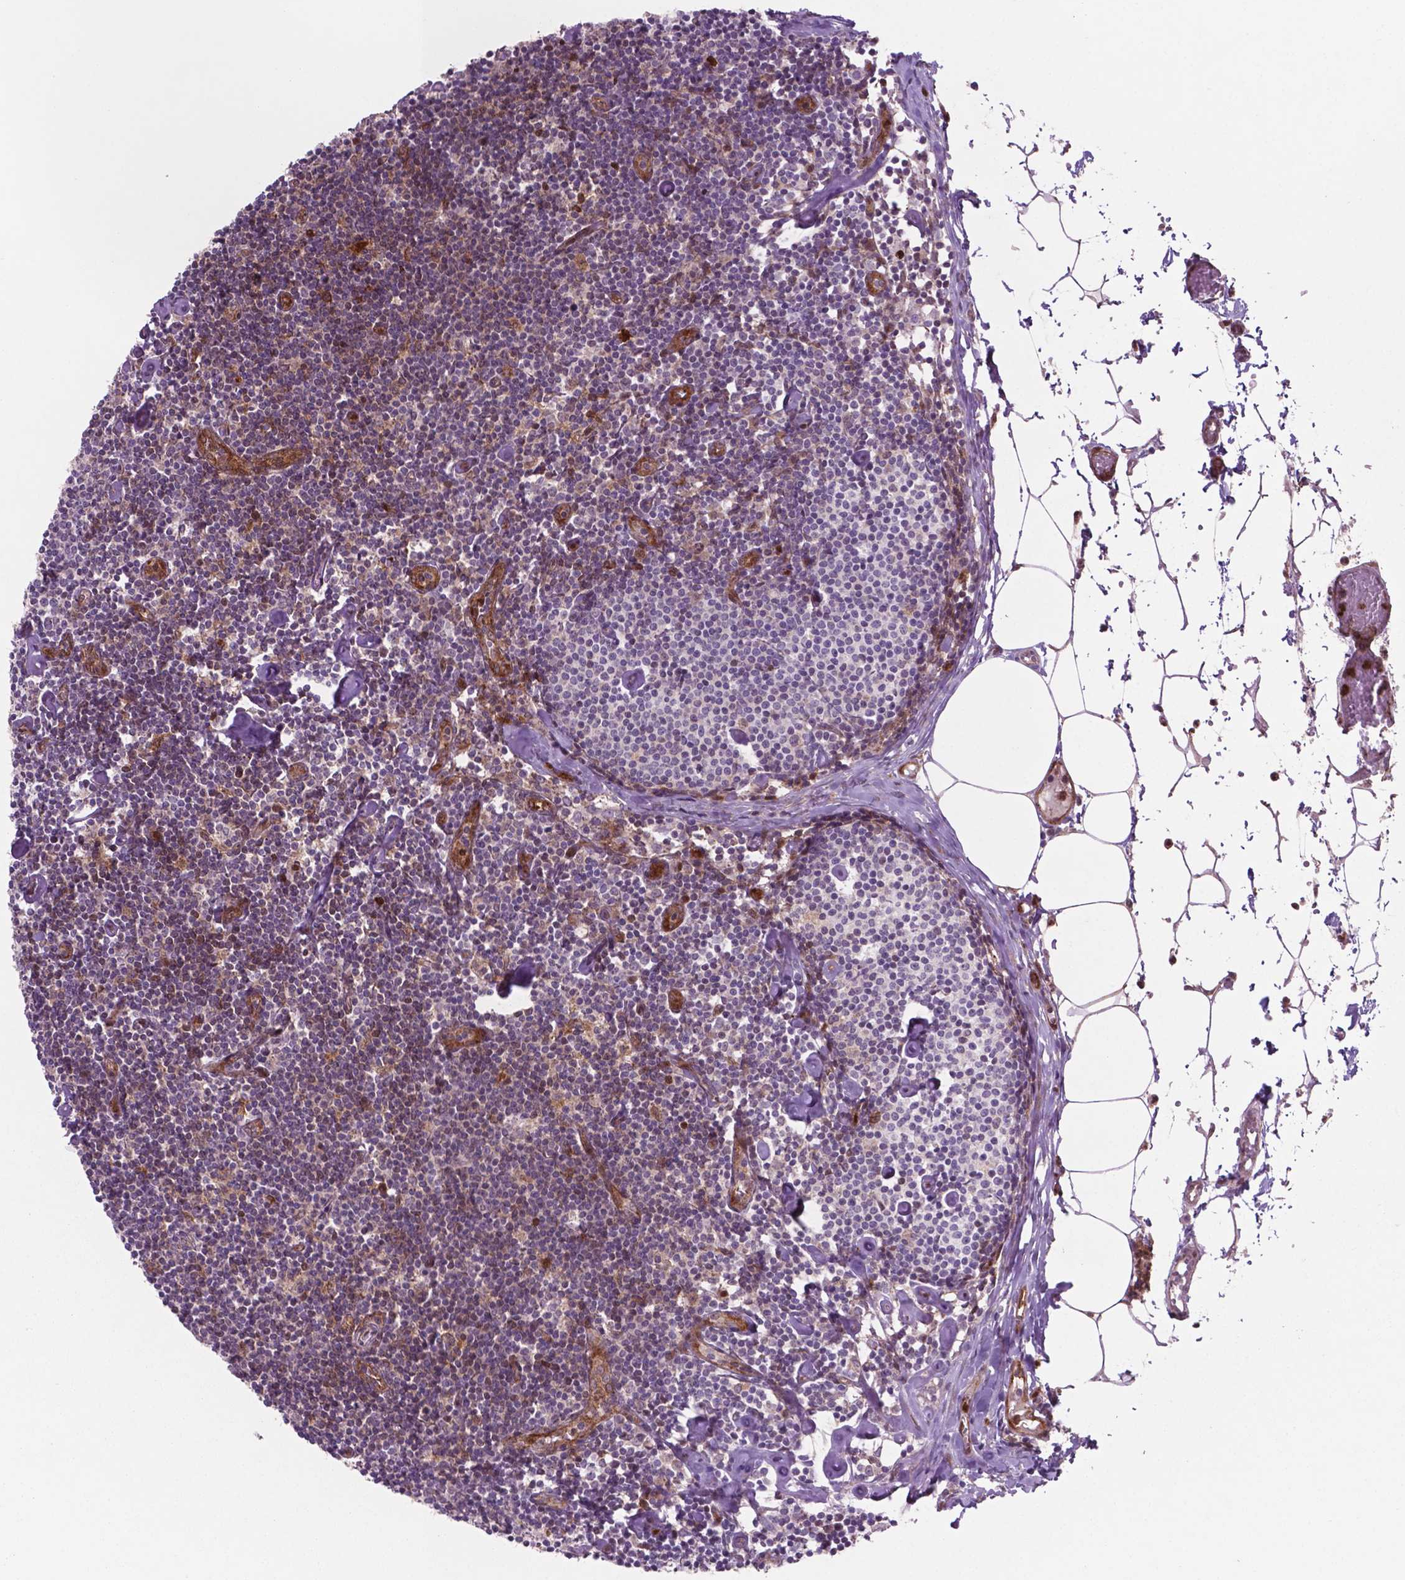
{"staining": {"intensity": "moderate", "quantity": "25%-75%", "location": "cytoplasmic/membranous"}, "tissue": "lymph node", "cell_type": "Germinal center cells", "image_type": "normal", "snomed": [{"axis": "morphology", "description": "Normal tissue, NOS"}, {"axis": "topography", "description": "Lymph node"}], "caption": "Immunohistochemistry (IHC) histopathology image of normal lymph node stained for a protein (brown), which reveals medium levels of moderate cytoplasmic/membranous expression in about 25%-75% of germinal center cells.", "gene": "LDHA", "patient": {"sex": "female", "age": 42}}